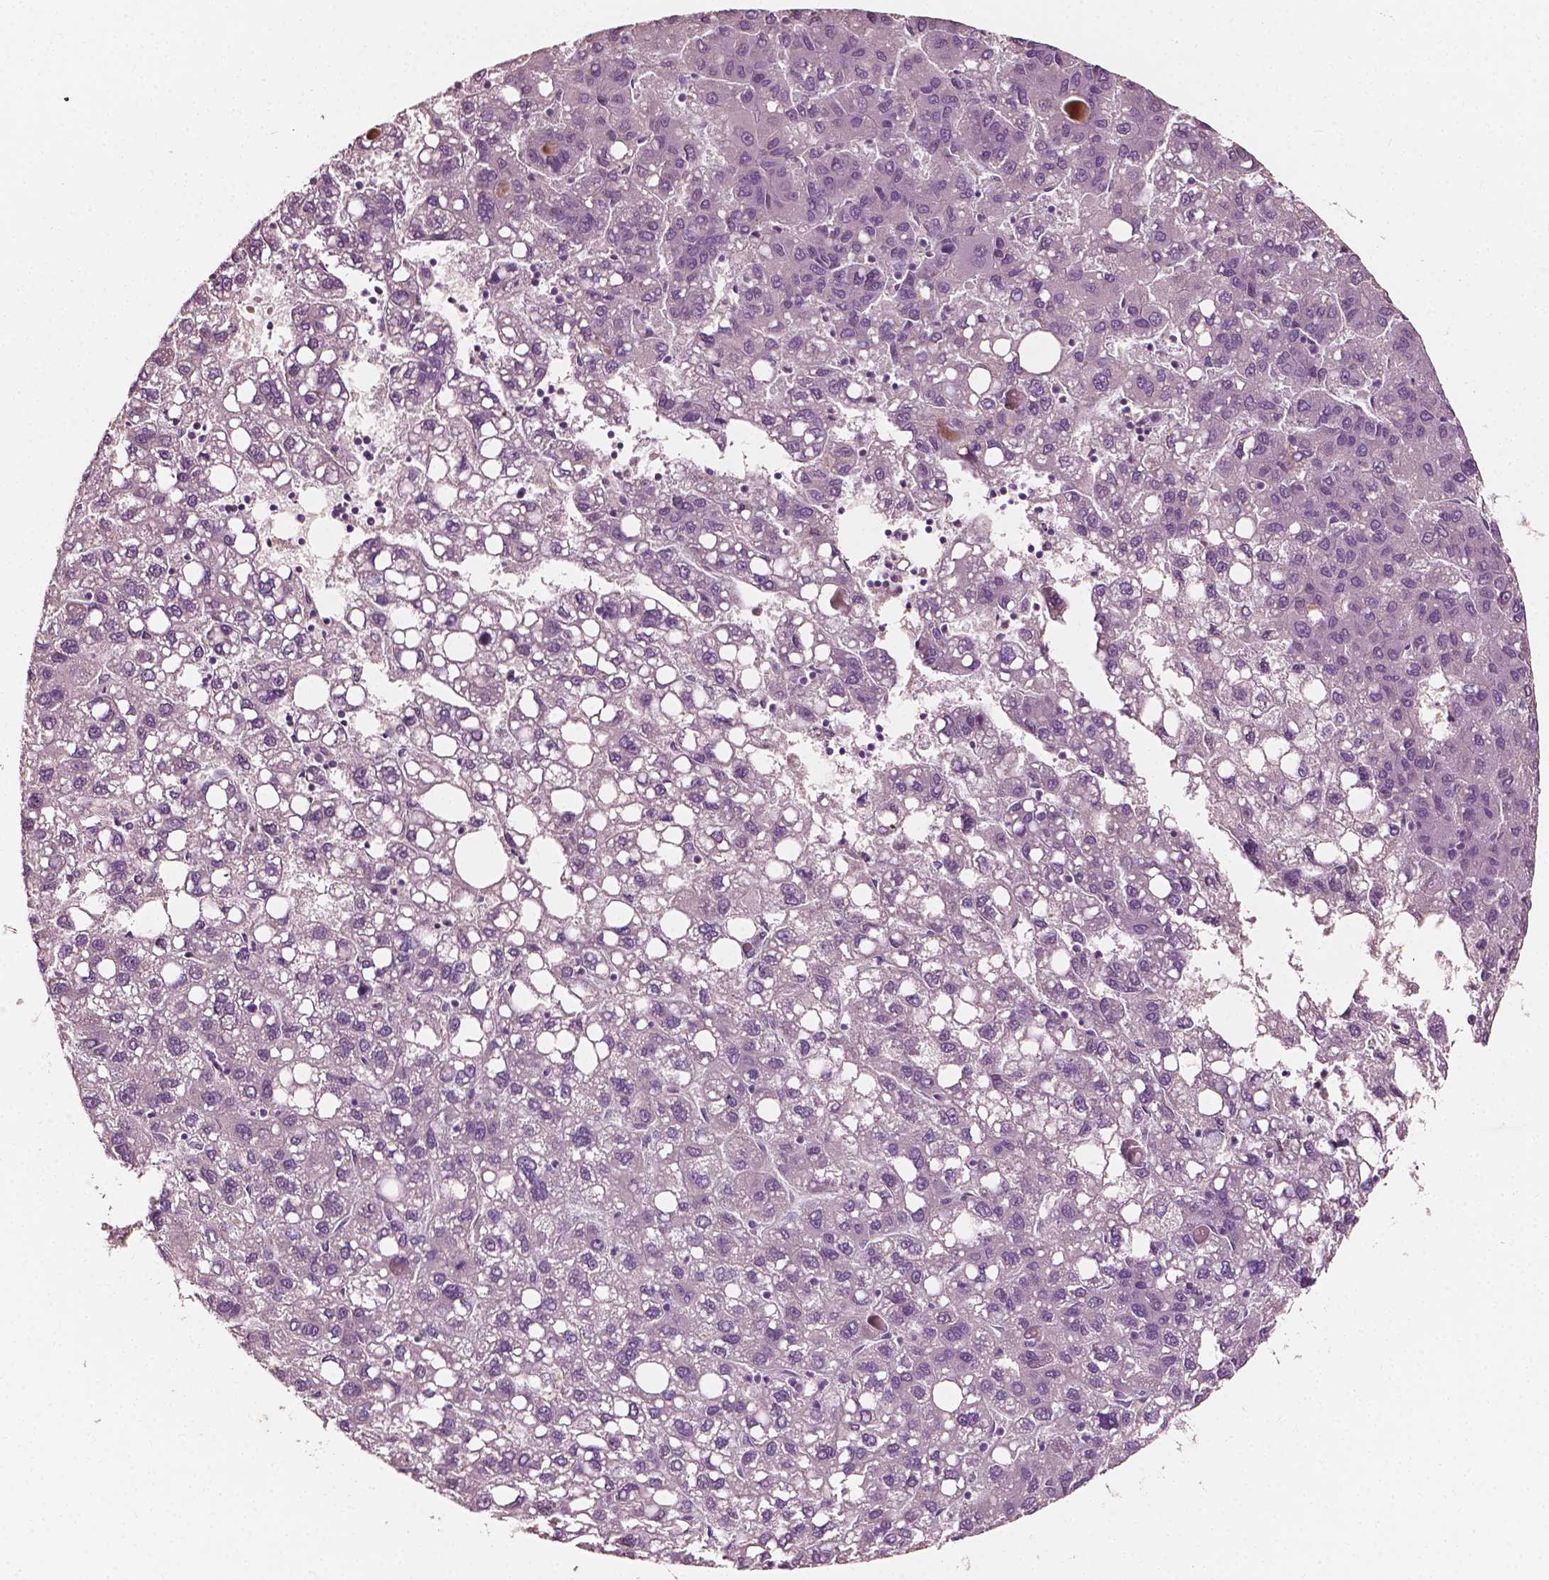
{"staining": {"intensity": "negative", "quantity": "none", "location": "none"}, "tissue": "liver cancer", "cell_type": "Tumor cells", "image_type": "cancer", "snomed": [{"axis": "morphology", "description": "Carcinoma, Hepatocellular, NOS"}, {"axis": "topography", "description": "Liver"}], "caption": "Liver cancer was stained to show a protein in brown. There is no significant positivity in tumor cells.", "gene": "PLA2R1", "patient": {"sex": "female", "age": 82}}